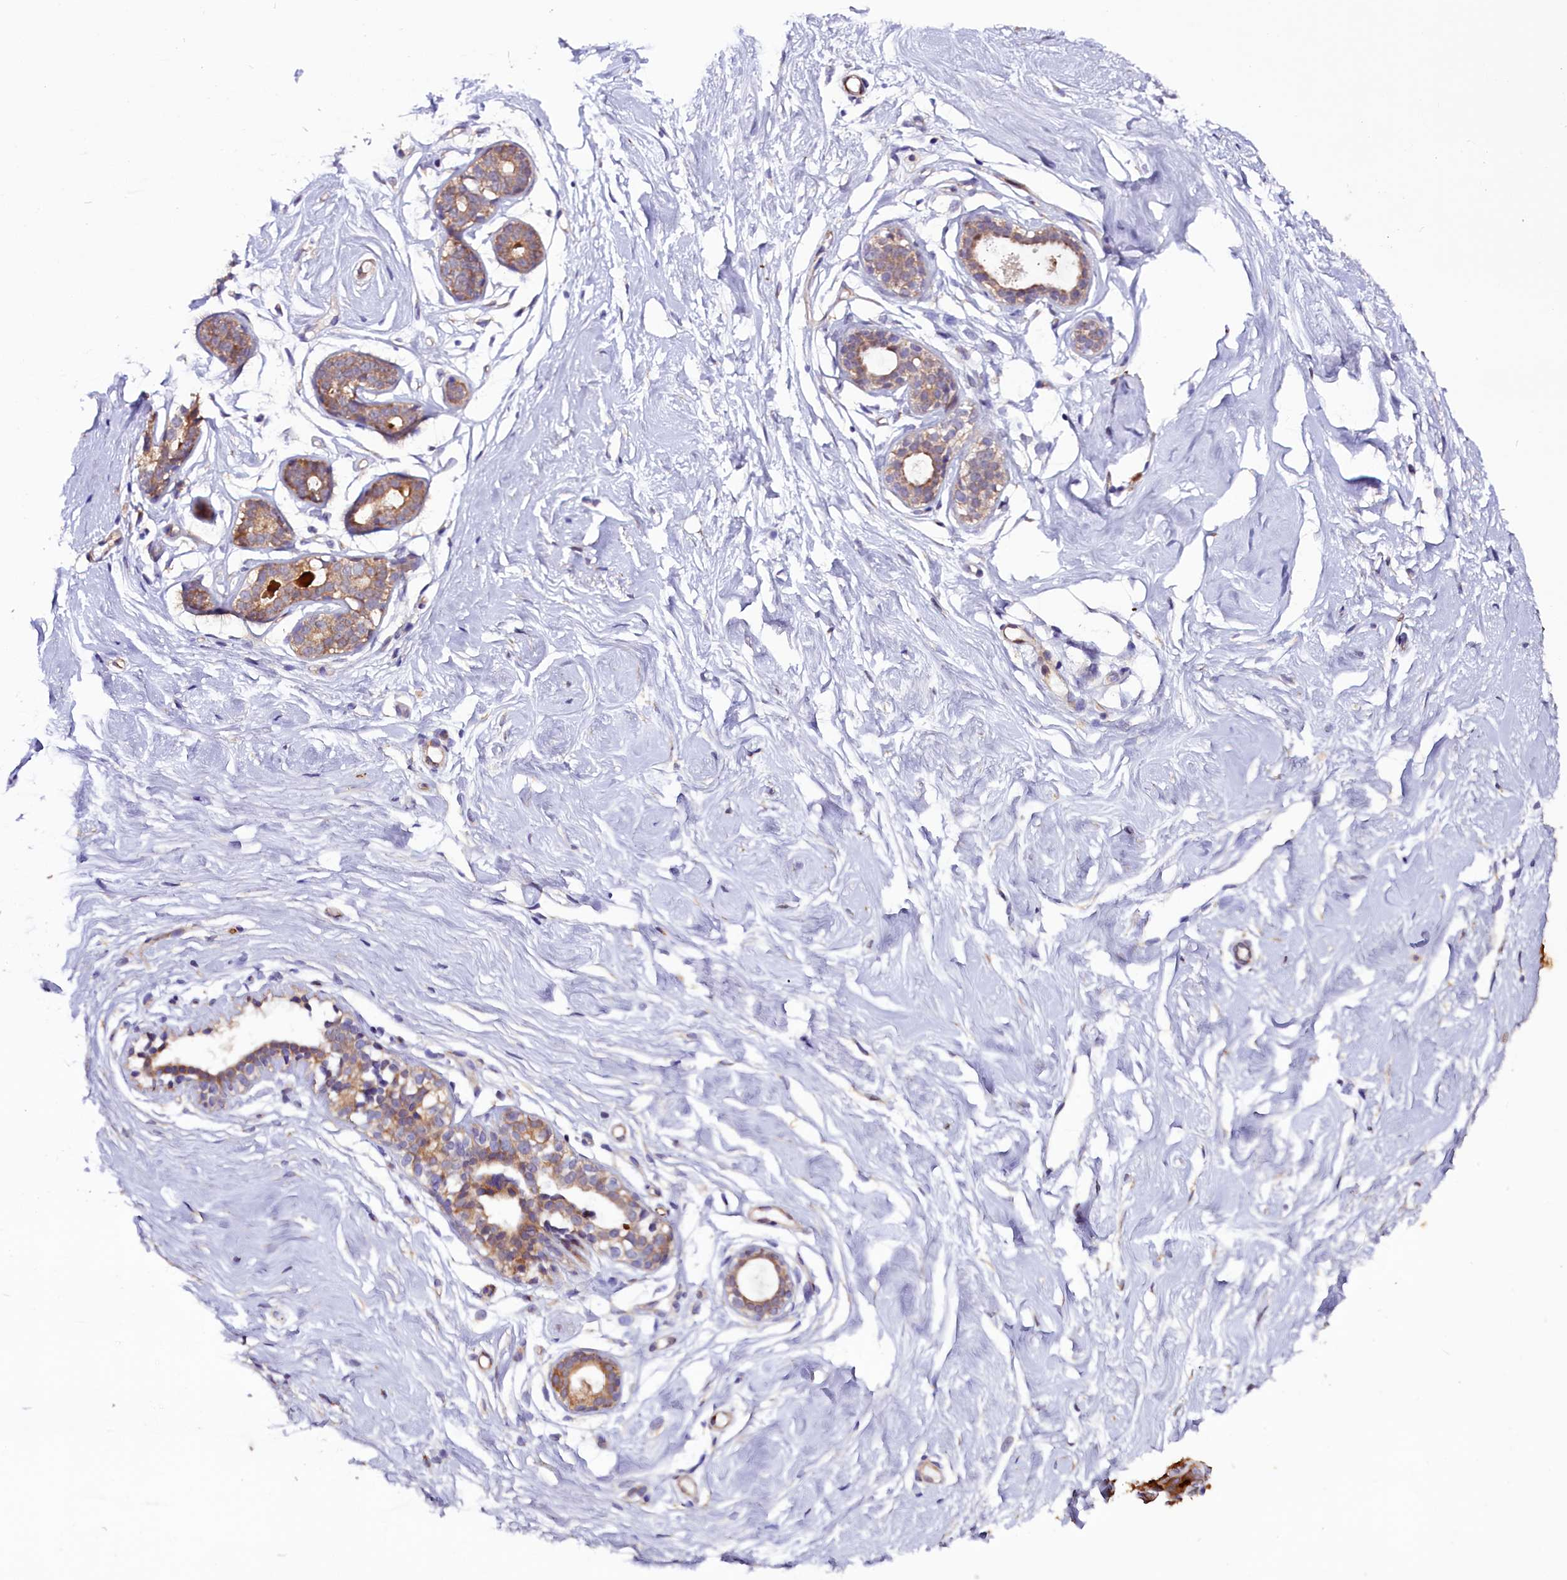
{"staining": {"intensity": "moderate", "quantity": ">75%", "location": "nuclear"}, "tissue": "breast", "cell_type": "Adipocytes", "image_type": "normal", "snomed": [{"axis": "morphology", "description": "Normal tissue, NOS"}, {"axis": "morphology", "description": "Adenoma, NOS"}, {"axis": "topography", "description": "Breast"}], "caption": "Adipocytes exhibit moderate nuclear expression in approximately >75% of cells in benign breast. The staining was performed using DAB (3,3'-diaminobenzidine) to visualize the protein expression in brown, while the nuclei were stained in blue with hematoxylin (Magnification: 20x).", "gene": "RPUSD2", "patient": {"sex": "female", "age": 23}}